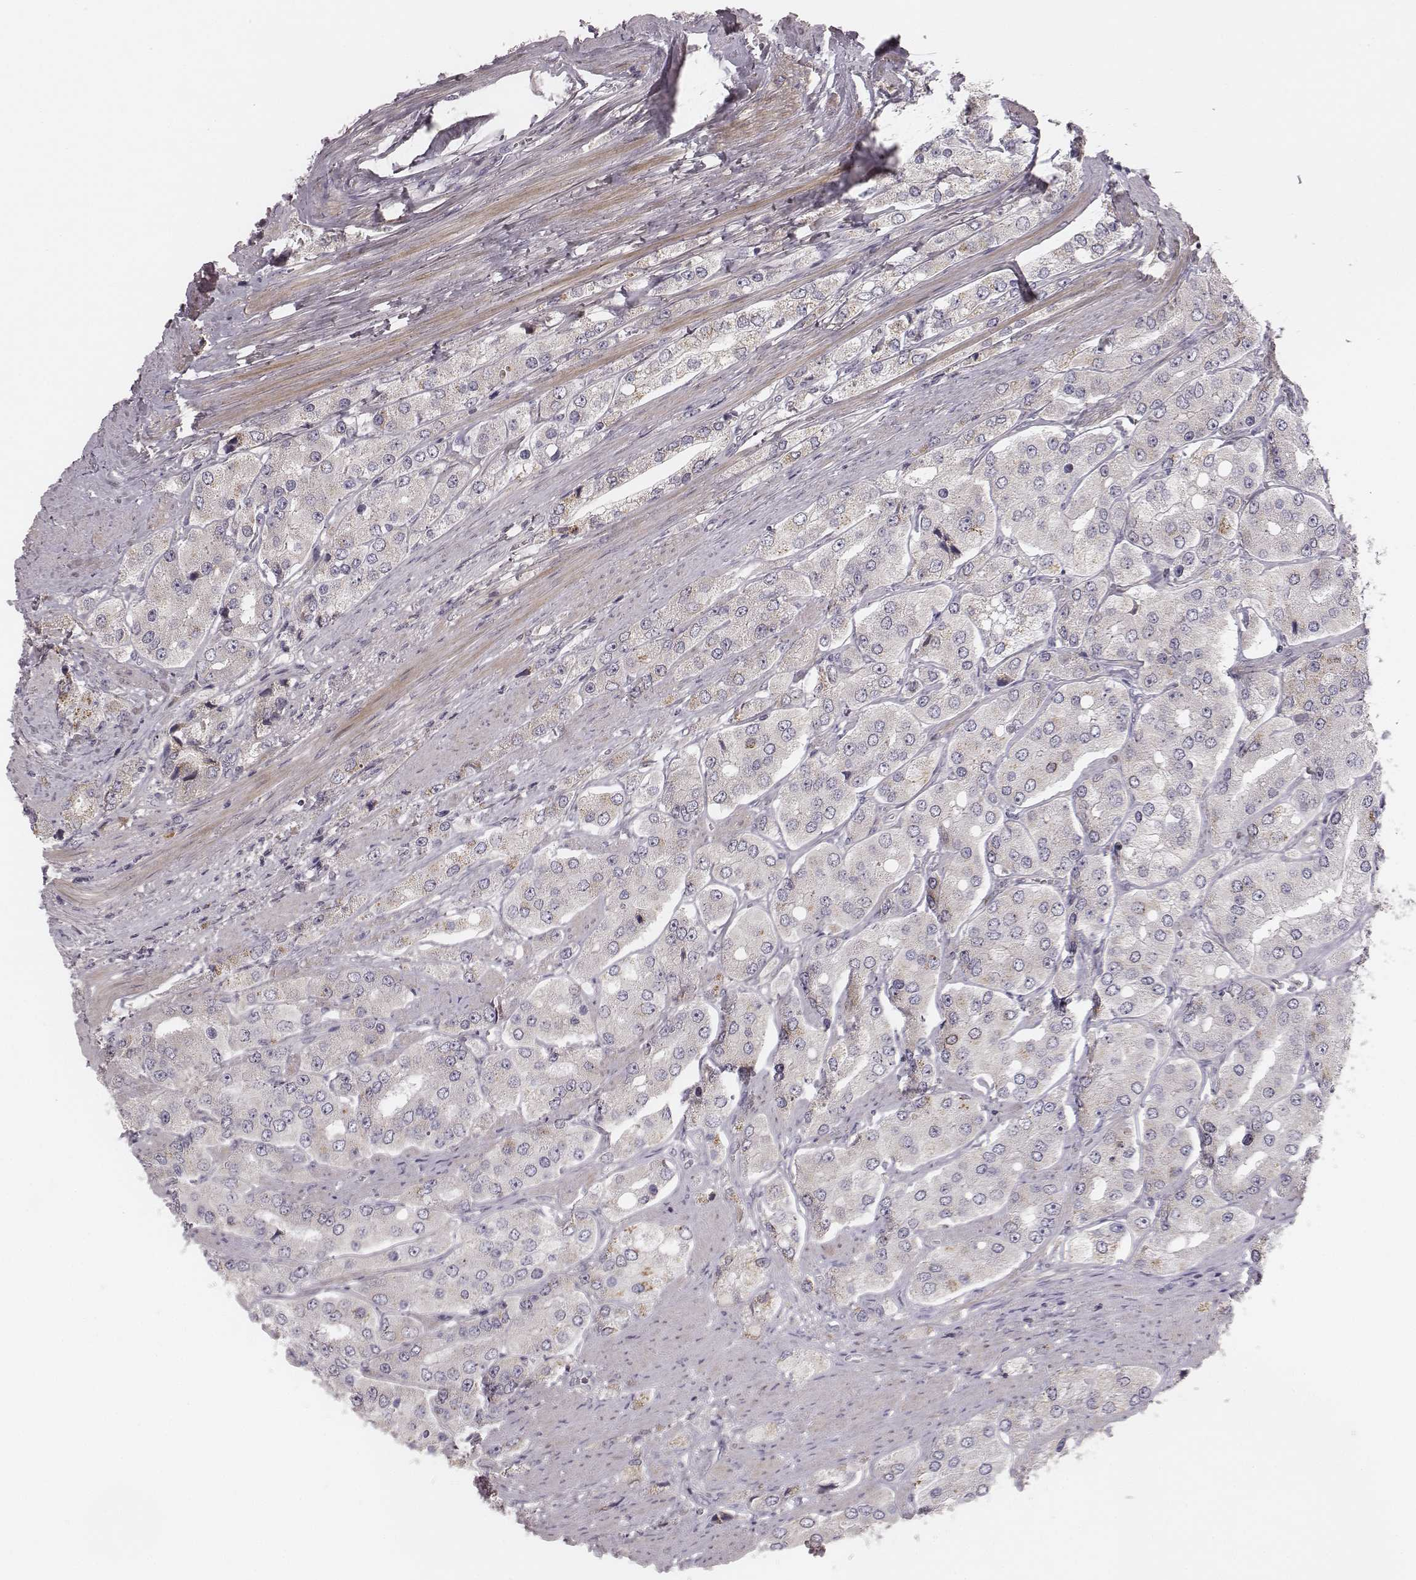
{"staining": {"intensity": "moderate", "quantity": "<25%", "location": "cytoplasmic/membranous"}, "tissue": "prostate cancer", "cell_type": "Tumor cells", "image_type": "cancer", "snomed": [{"axis": "morphology", "description": "Adenocarcinoma, Low grade"}, {"axis": "topography", "description": "Prostate"}], "caption": "Immunohistochemical staining of human prostate cancer demonstrates moderate cytoplasmic/membranous protein staining in about <25% of tumor cells.", "gene": "SDCBP2", "patient": {"sex": "male", "age": 69}}